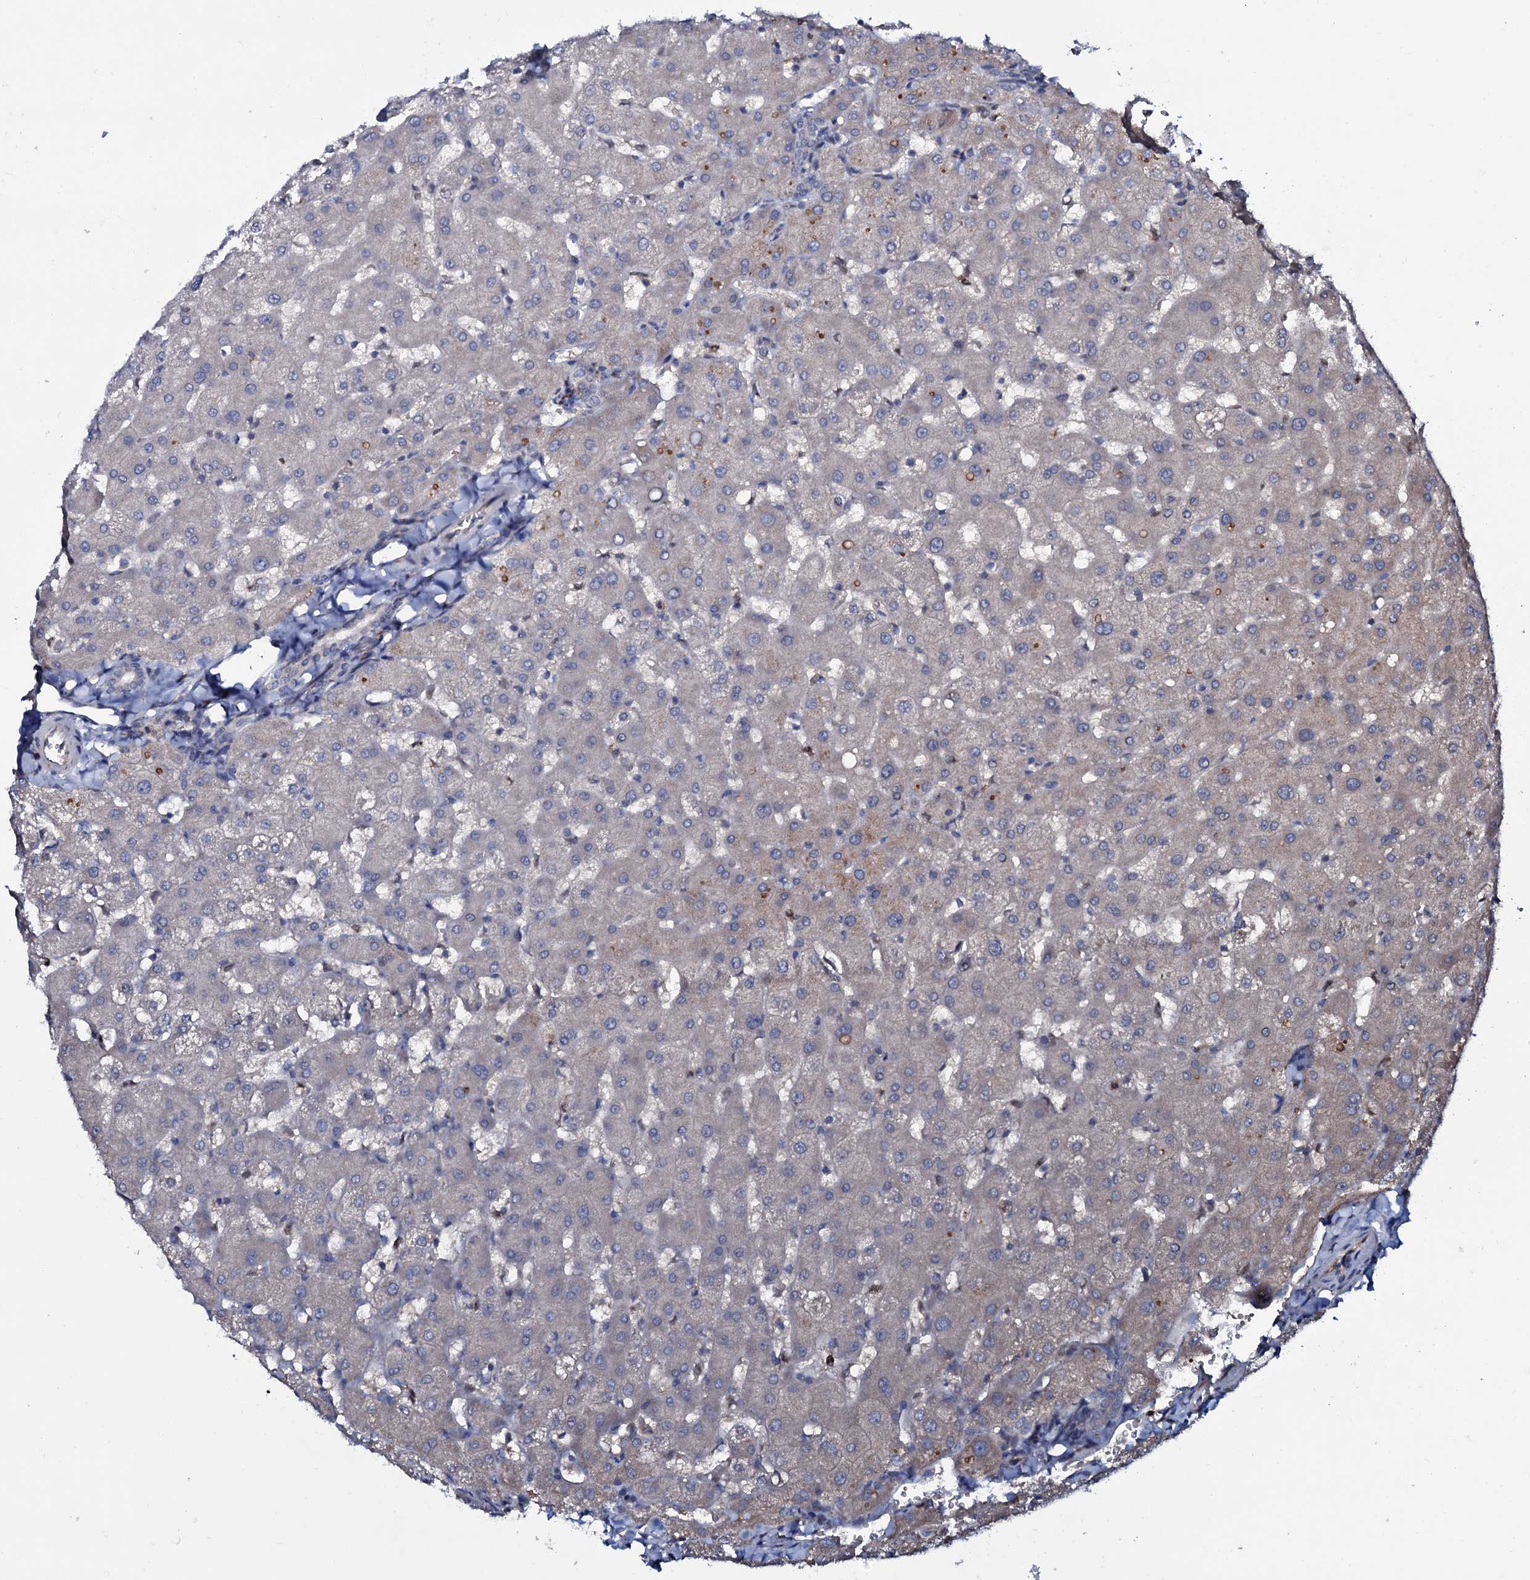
{"staining": {"intensity": "negative", "quantity": "none", "location": "none"}, "tissue": "liver", "cell_type": "Cholangiocytes", "image_type": "normal", "snomed": [{"axis": "morphology", "description": "Normal tissue, NOS"}, {"axis": "topography", "description": "Liver"}], "caption": "Histopathology image shows no protein staining in cholangiocytes of unremarkable liver.", "gene": "PPP1R3D", "patient": {"sex": "female", "age": 63}}